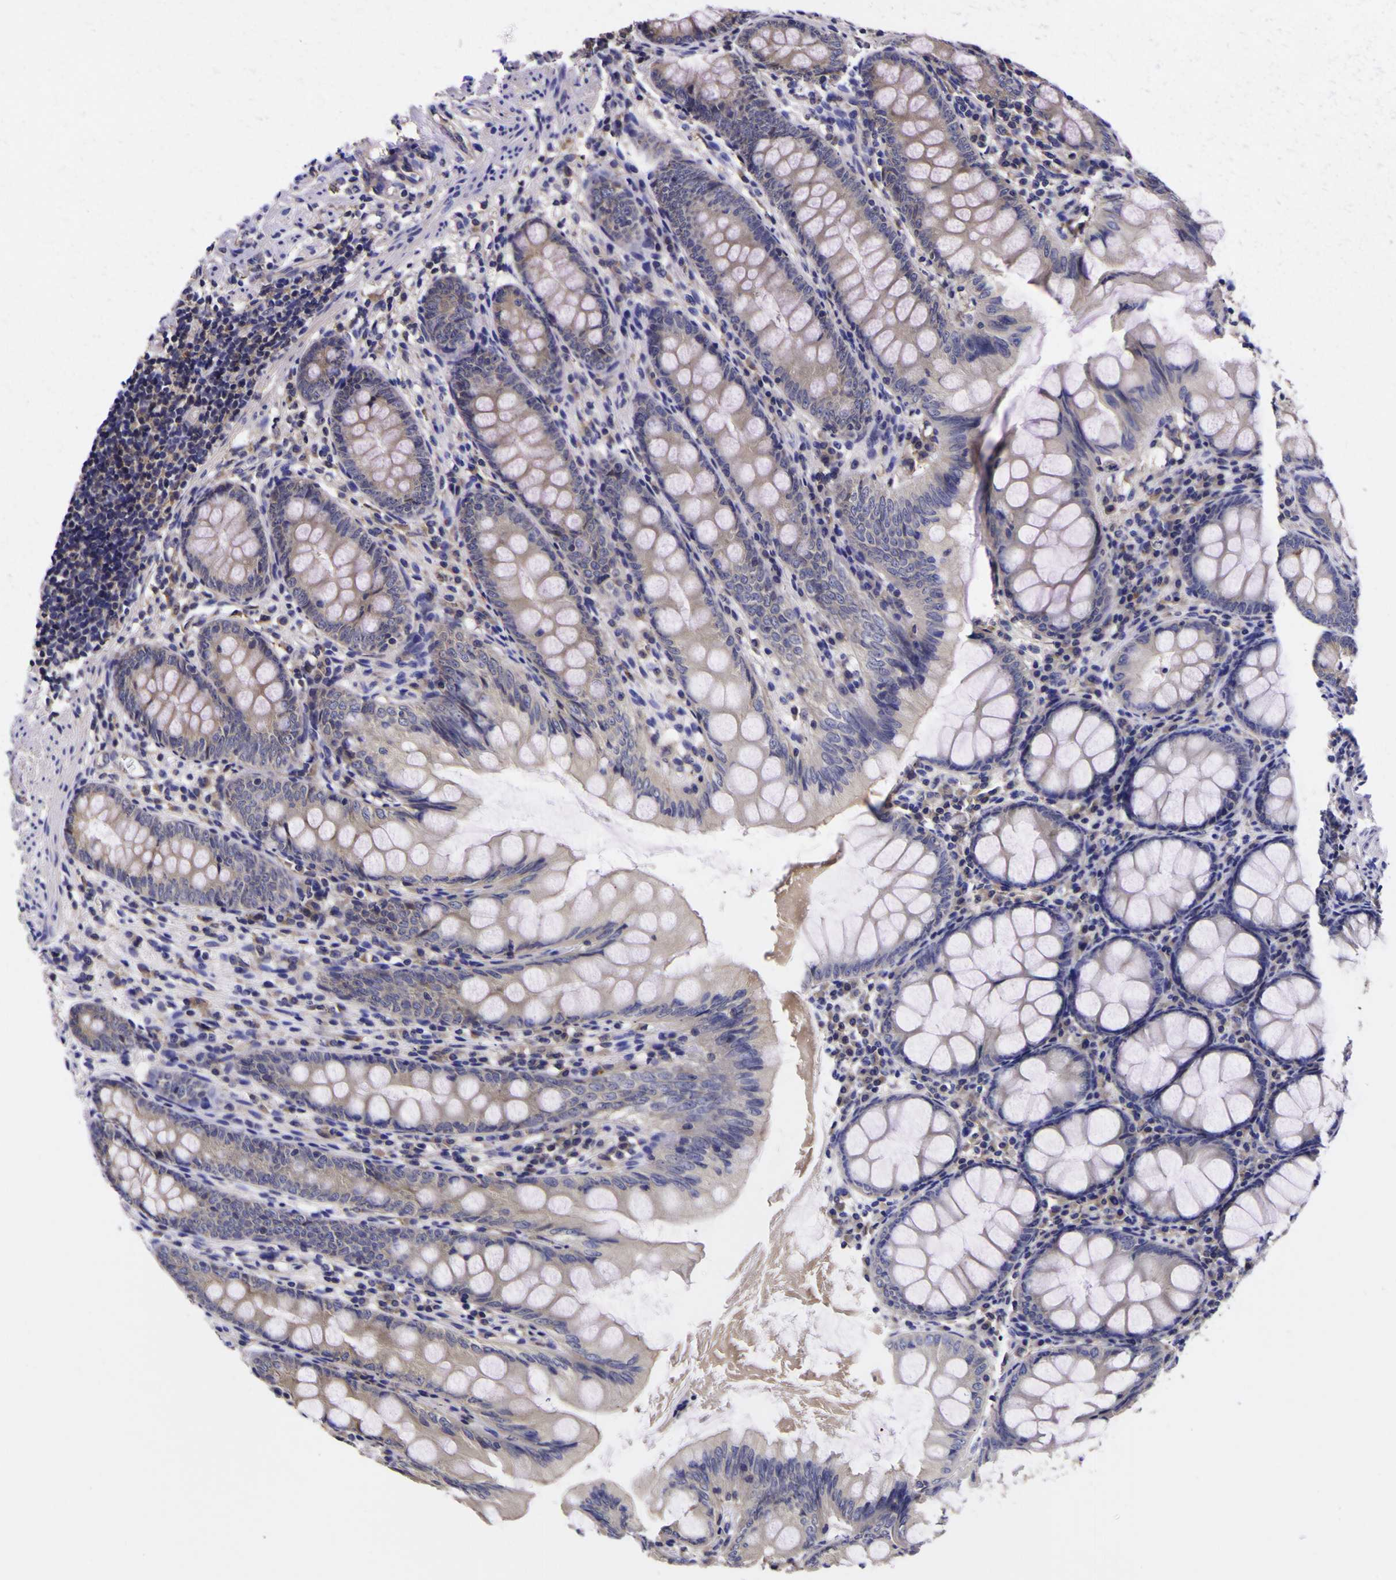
{"staining": {"intensity": "weak", "quantity": ">75%", "location": "cytoplasmic/membranous"}, "tissue": "appendix", "cell_type": "Glandular cells", "image_type": "normal", "snomed": [{"axis": "morphology", "description": "Normal tissue, NOS"}, {"axis": "topography", "description": "Appendix"}], "caption": "Normal appendix exhibits weak cytoplasmic/membranous positivity in approximately >75% of glandular cells Immunohistochemistry (ihc) stains the protein in brown and the nuclei are stained blue..", "gene": "MAPK14", "patient": {"sex": "female", "age": 77}}